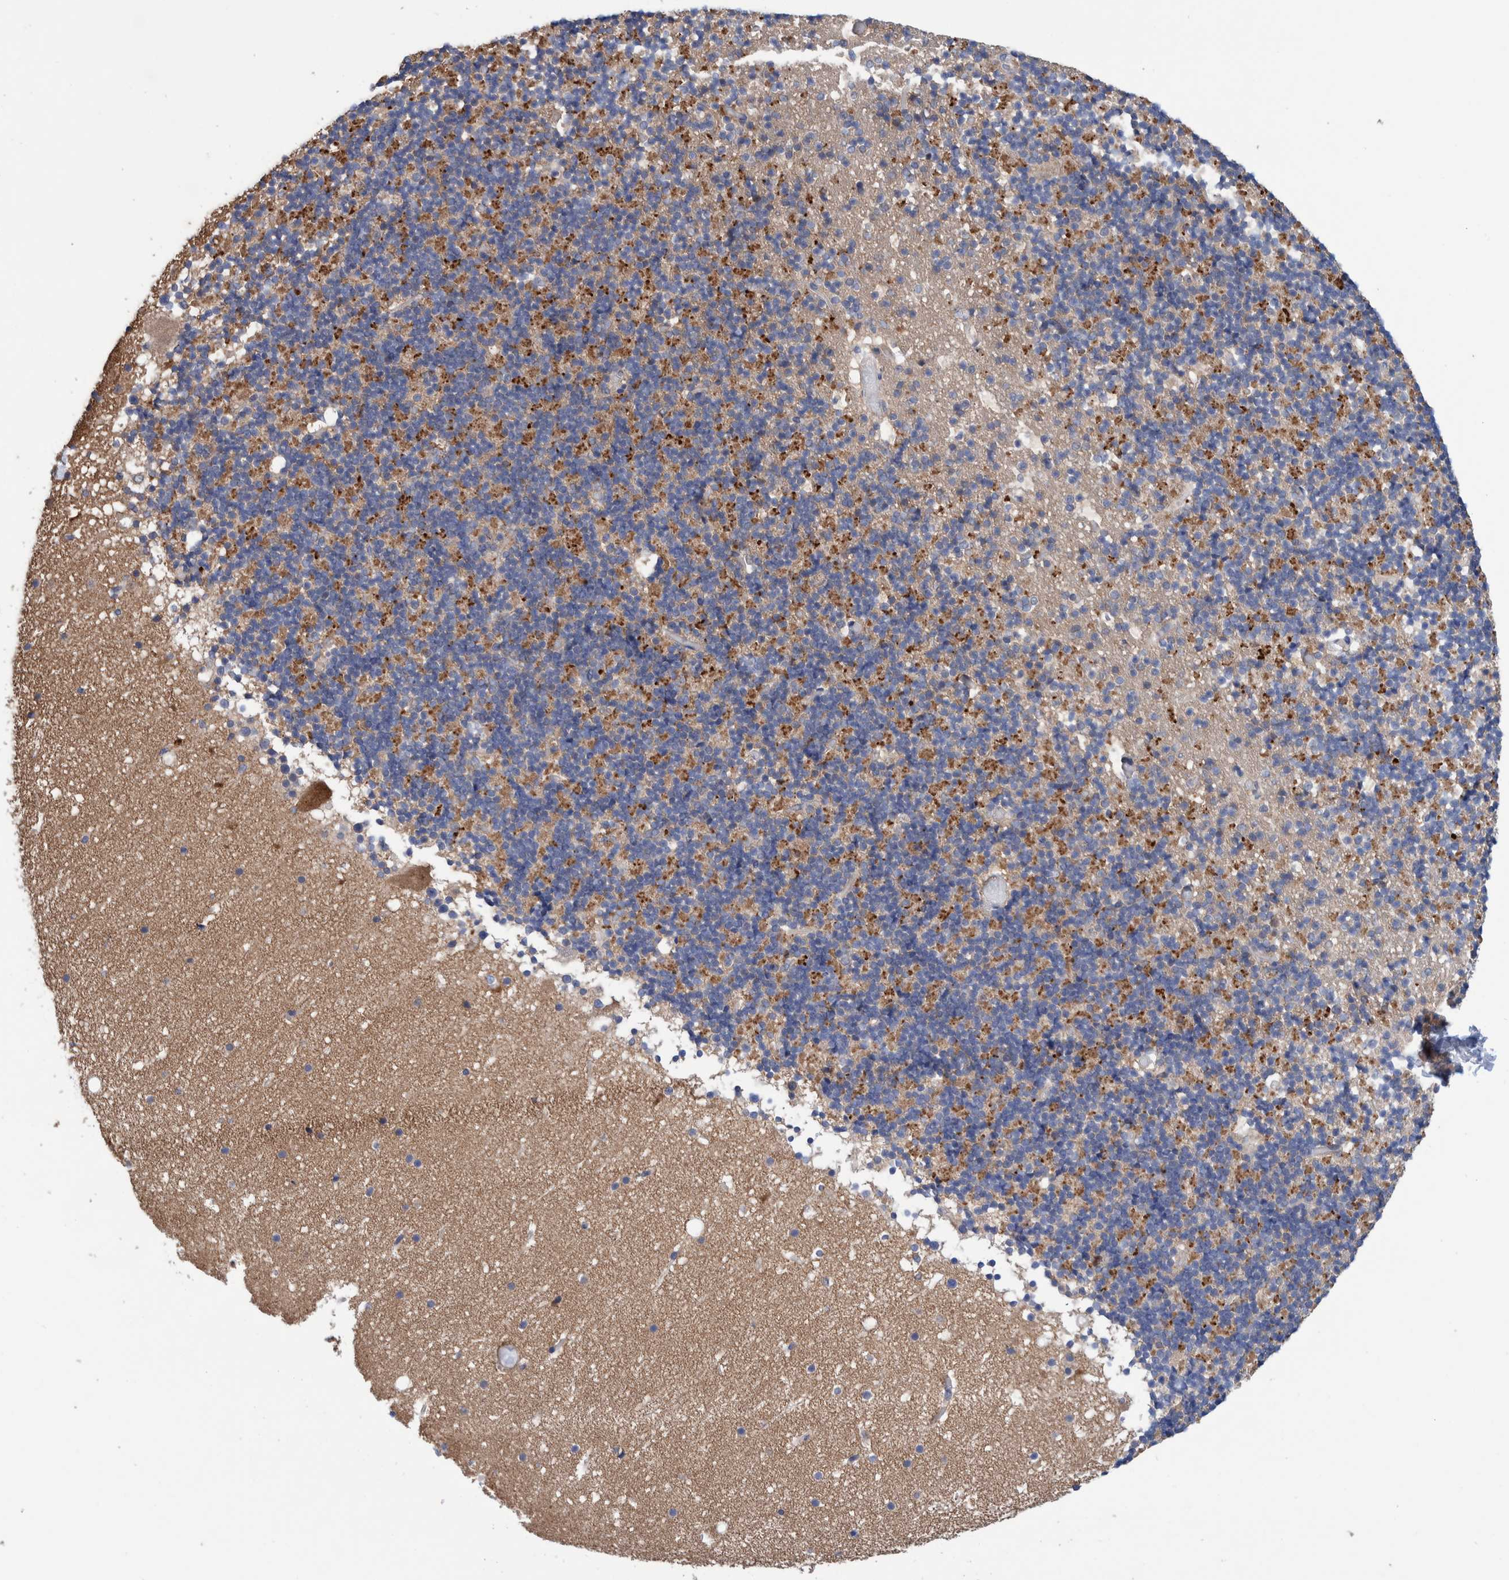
{"staining": {"intensity": "moderate", "quantity": "25%-75%", "location": "cytoplasmic/membranous"}, "tissue": "cerebellum", "cell_type": "Cells in granular layer", "image_type": "normal", "snomed": [{"axis": "morphology", "description": "Normal tissue, NOS"}, {"axis": "topography", "description": "Cerebellum"}], "caption": "Cerebellum stained with DAB immunohistochemistry reveals medium levels of moderate cytoplasmic/membranous positivity in about 25%-75% of cells in granular layer.", "gene": "PFAS", "patient": {"sex": "male", "age": 57}}